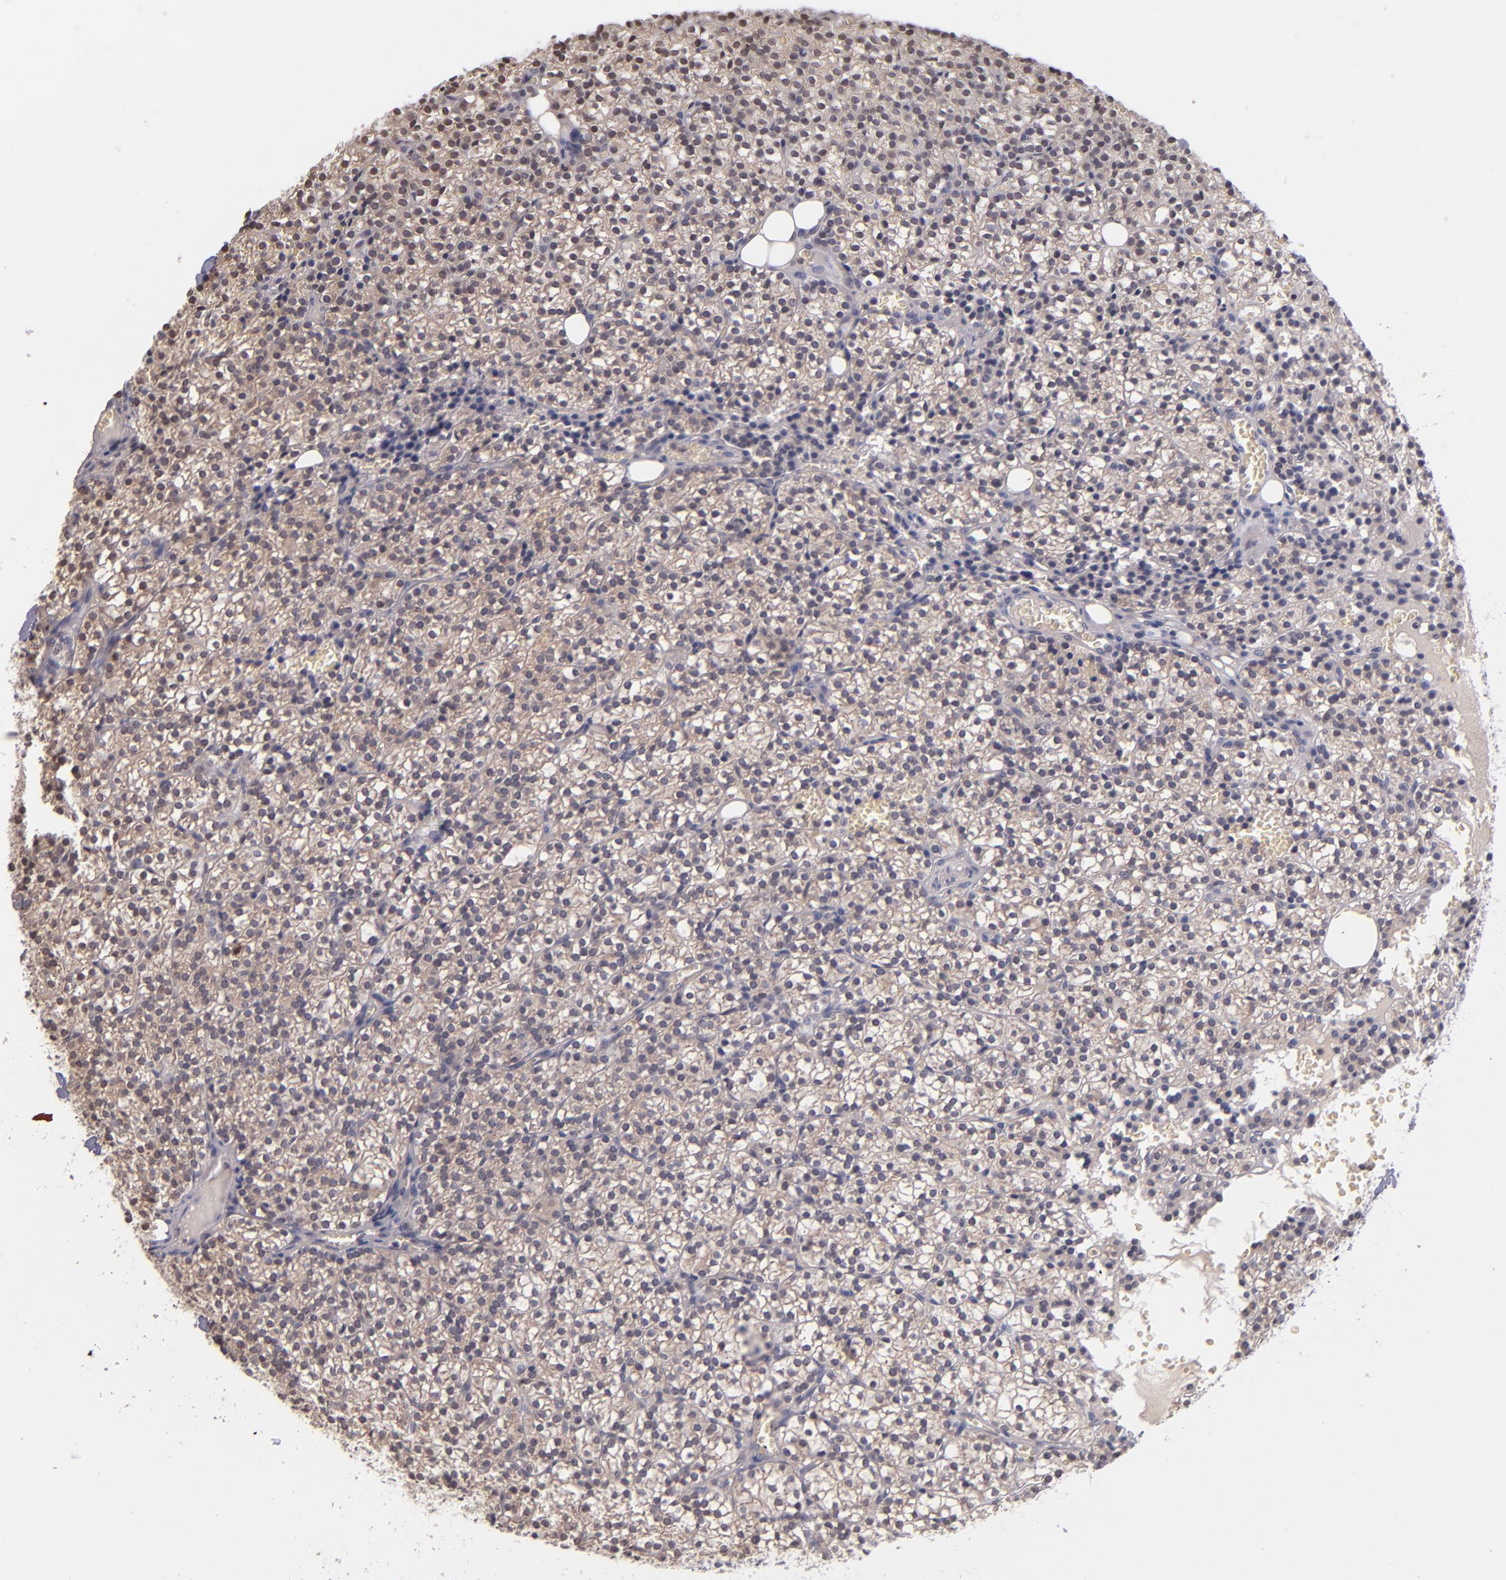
{"staining": {"intensity": "moderate", "quantity": ">75%", "location": "cytoplasmic/membranous"}, "tissue": "parathyroid gland", "cell_type": "Glandular cells", "image_type": "normal", "snomed": [{"axis": "morphology", "description": "Normal tissue, NOS"}, {"axis": "topography", "description": "Parathyroid gland"}], "caption": "Normal parathyroid gland was stained to show a protein in brown. There is medium levels of moderate cytoplasmic/membranous expression in approximately >75% of glandular cells.", "gene": "TSC2", "patient": {"sex": "female", "age": 17}}